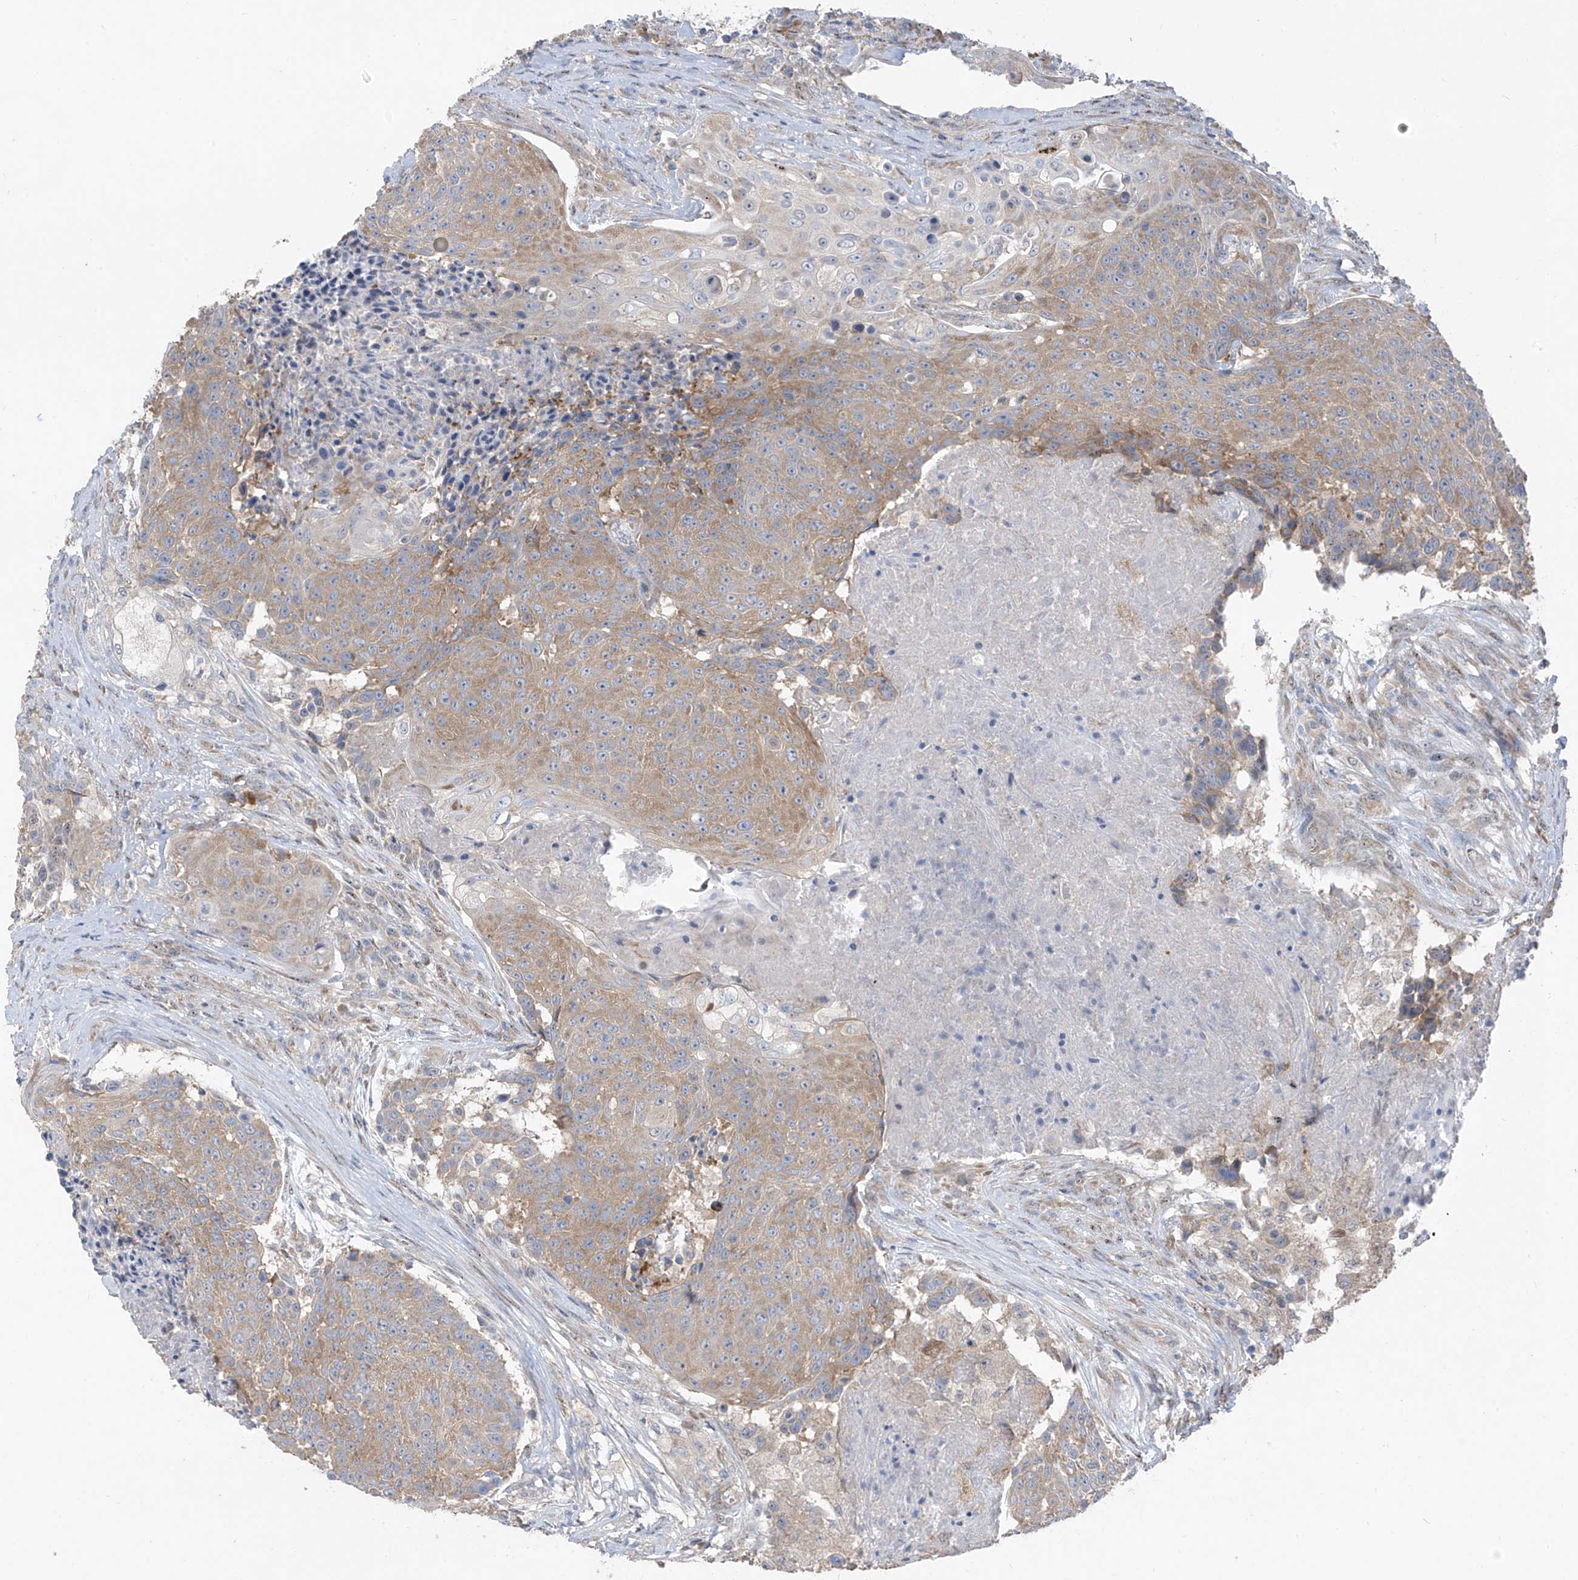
{"staining": {"intensity": "moderate", "quantity": "25%-75%", "location": "cytoplasmic/membranous"}, "tissue": "urothelial cancer", "cell_type": "Tumor cells", "image_type": "cancer", "snomed": [{"axis": "morphology", "description": "Urothelial carcinoma, High grade"}, {"axis": "topography", "description": "Urinary bladder"}], "caption": "Tumor cells reveal moderate cytoplasmic/membranous positivity in approximately 25%-75% of cells in urothelial carcinoma (high-grade). (IHC, brightfield microscopy, high magnification).", "gene": "RPL4", "patient": {"sex": "female", "age": 63}}